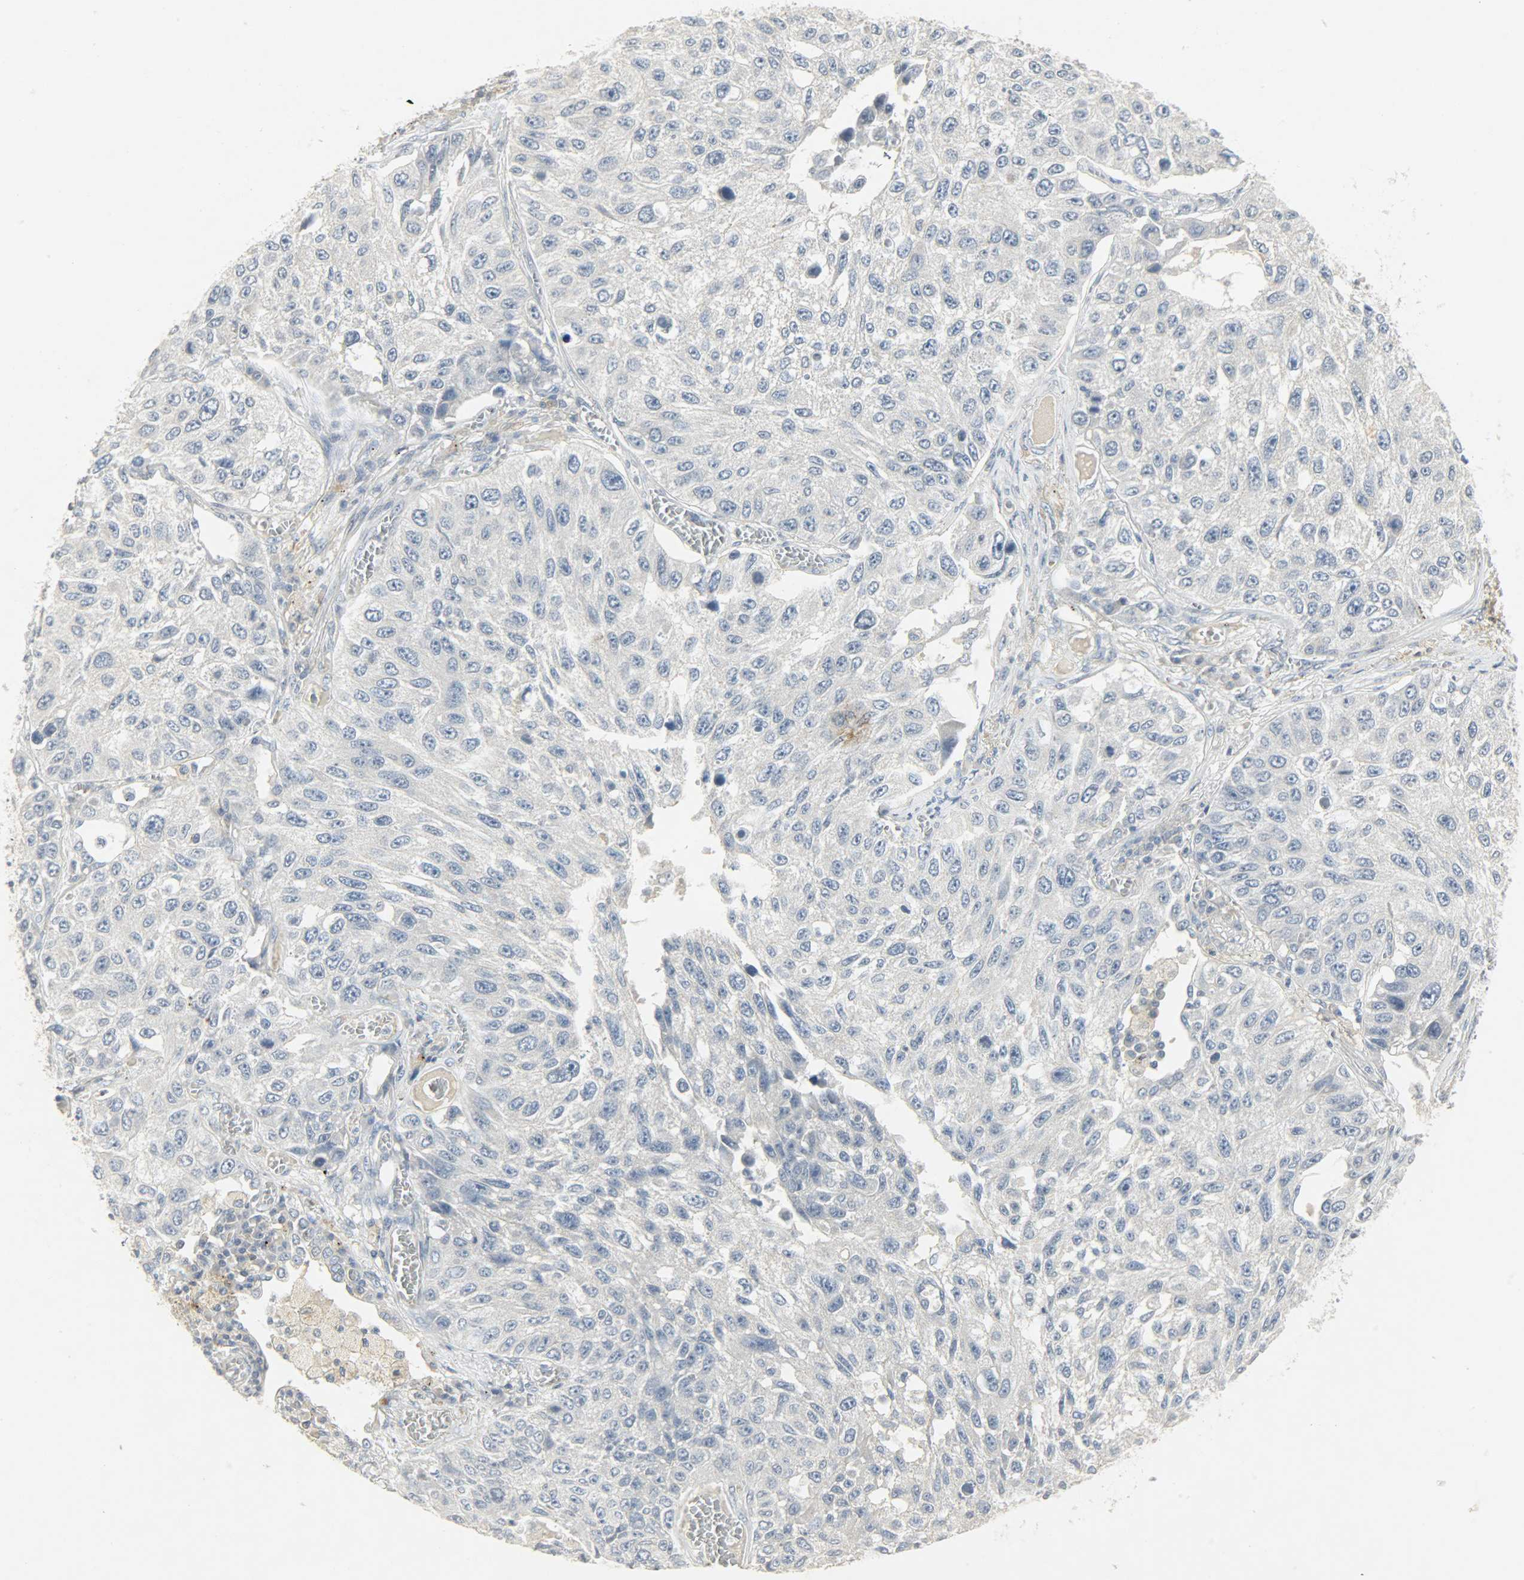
{"staining": {"intensity": "negative", "quantity": "none", "location": "none"}, "tissue": "lung cancer", "cell_type": "Tumor cells", "image_type": "cancer", "snomed": [{"axis": "morphology", "description": "Squamous cell carcinoma, NOS"}, {"axis": "topography", "description": "Lung"}], "caption": "High power microscopy micrograph of an immunohistochemistry (IHC) image of lung squamous cell carcinoma, revealing no significant staining in tumor cells.", "gene": "CAMK4", "patient": {"sex": "male", "age": 71}}